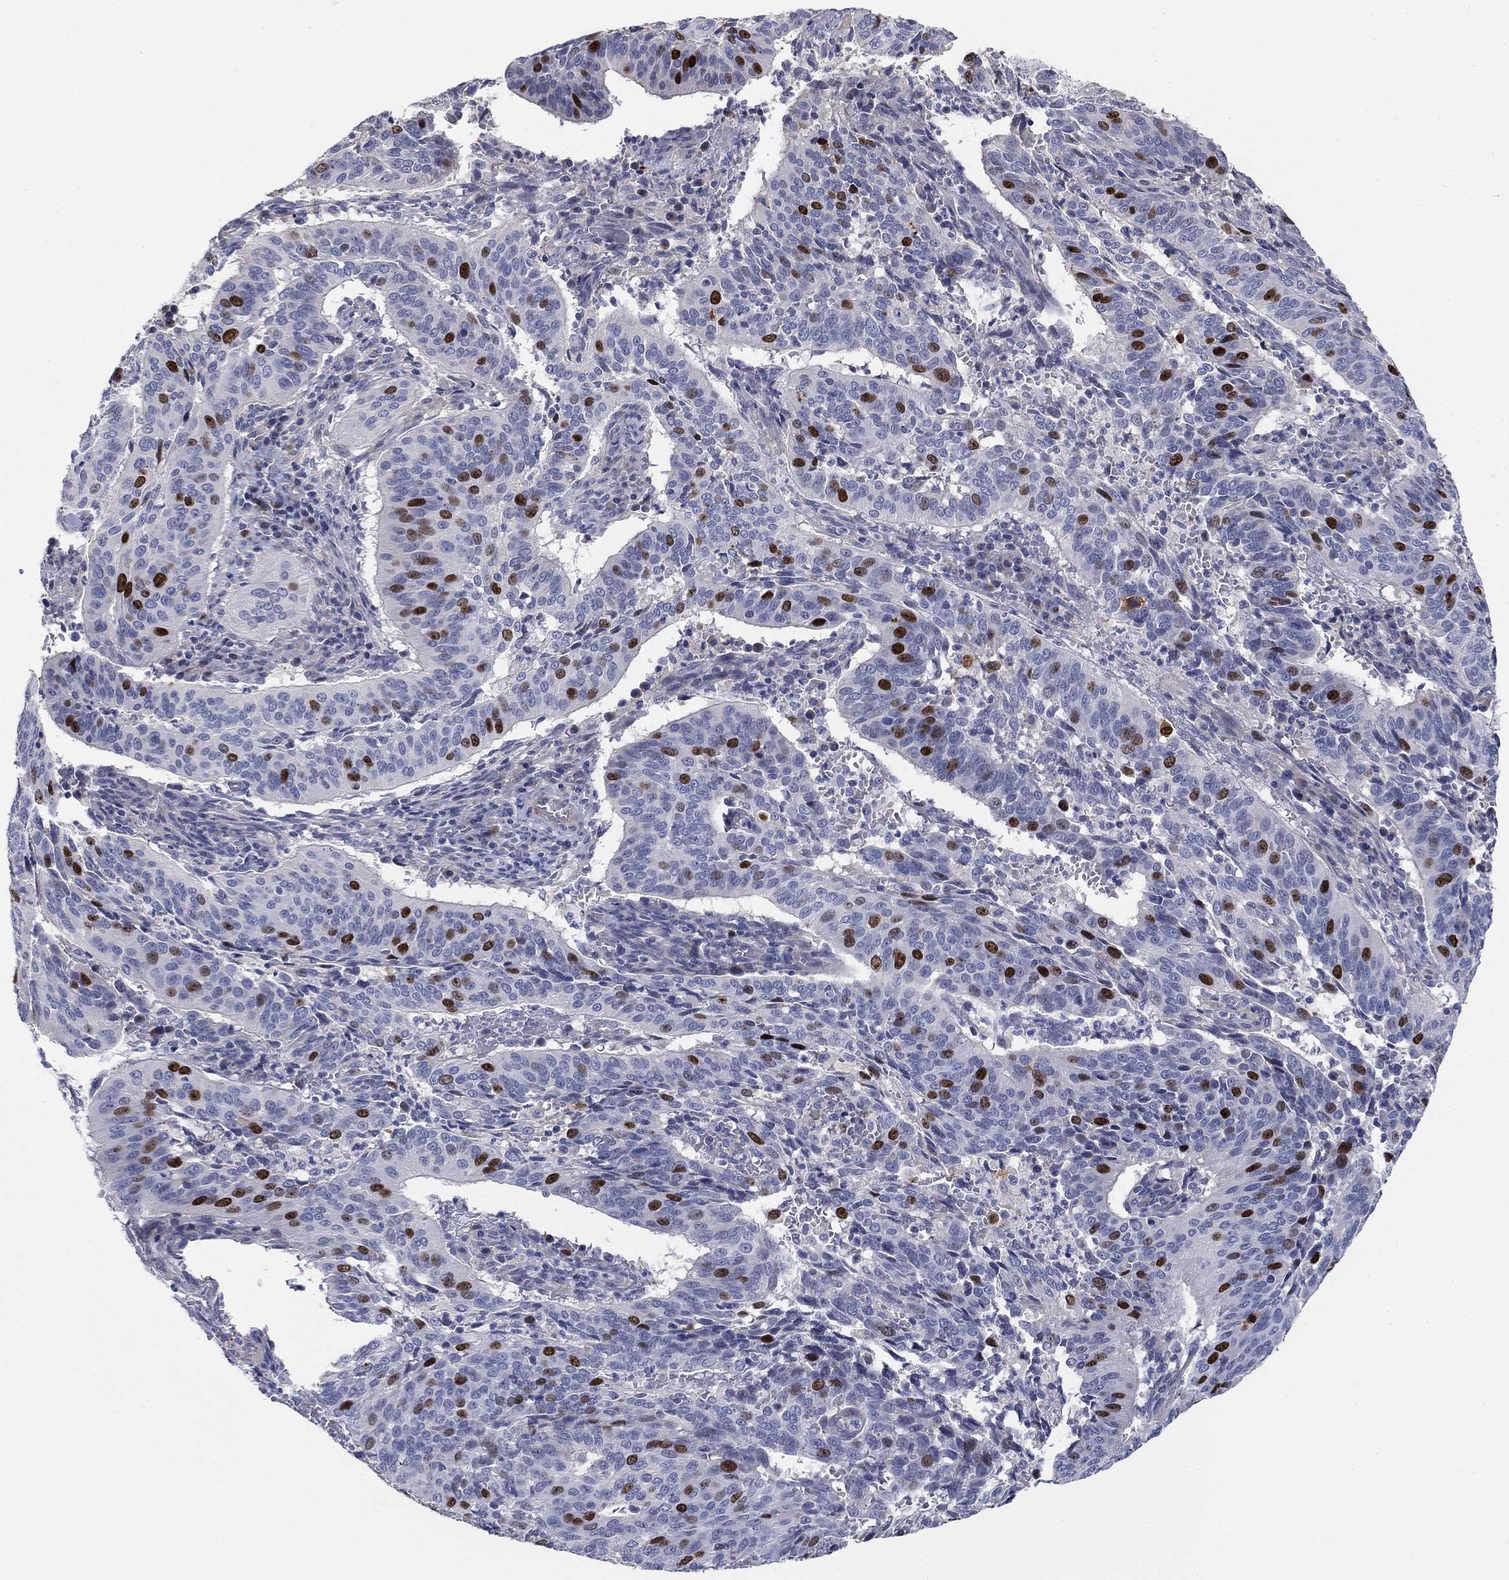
{"staining": {"intensity": "strong", "quantity": "25%-75%", "location": "nuclear"}, "tissue": "cervical cancer", "cell_type": "Tumor cells", "image_type": "cancer", "snomed": [{"axis": "morphology", "description": "Normal tissue, NOS"}, {"axis": "morphology", "description": "Squamous cell carcinoma, NOS"}, {"axis": "topography", "description": "Cervix"}], "caption": "Immunohistochemical staining of human cervical cancer (squamous cell carcinoma) shows high levels of strong nuclear protein expression in about 25%-75% of tumor cells.", "gene": "PRC1", "patient": {"sex": "female", "age": 39}}